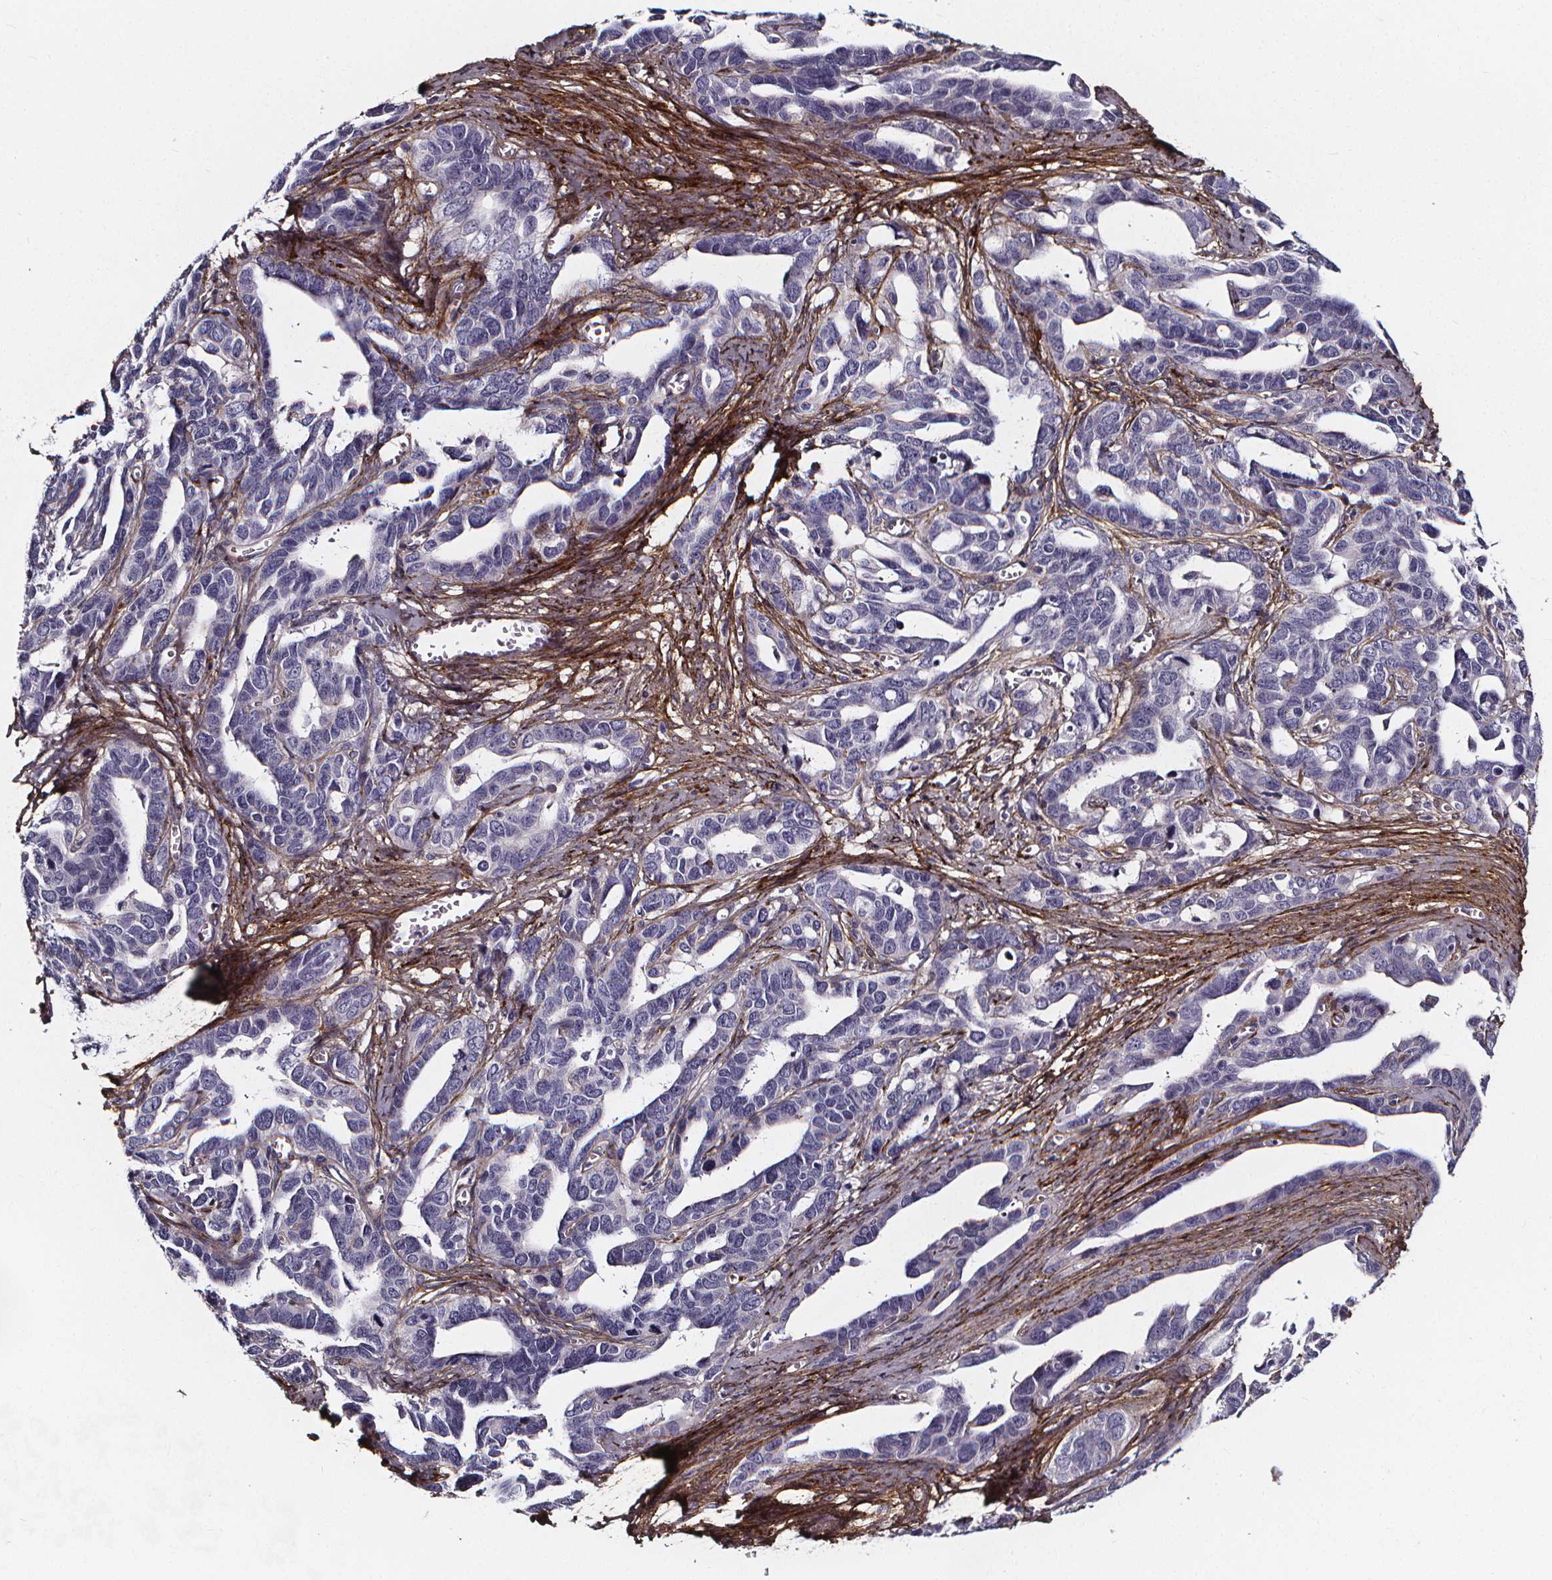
{"staining": {"intensity": "negative", "quantity": "none", "location": "none"}, "tissue": "ovarian cancer", "cell_type": "Tumor cells", "image_type": "cancer", "snomed": [{"axis": "morphology", "description": "Cystadenocarcinoma, serous, NOS"}, {"axis": "topography", "description": "Ovary"}], "caption": "This photomicrograph is of ovarian serous cystadenocarcinoma stained with immunohistochemistry to label a protein in brown with the nuclei are counter-stained blue. There is no staining in tumor cells.", "gene": "AEBP1", "patient": {"sex": "female", "age": 69}}